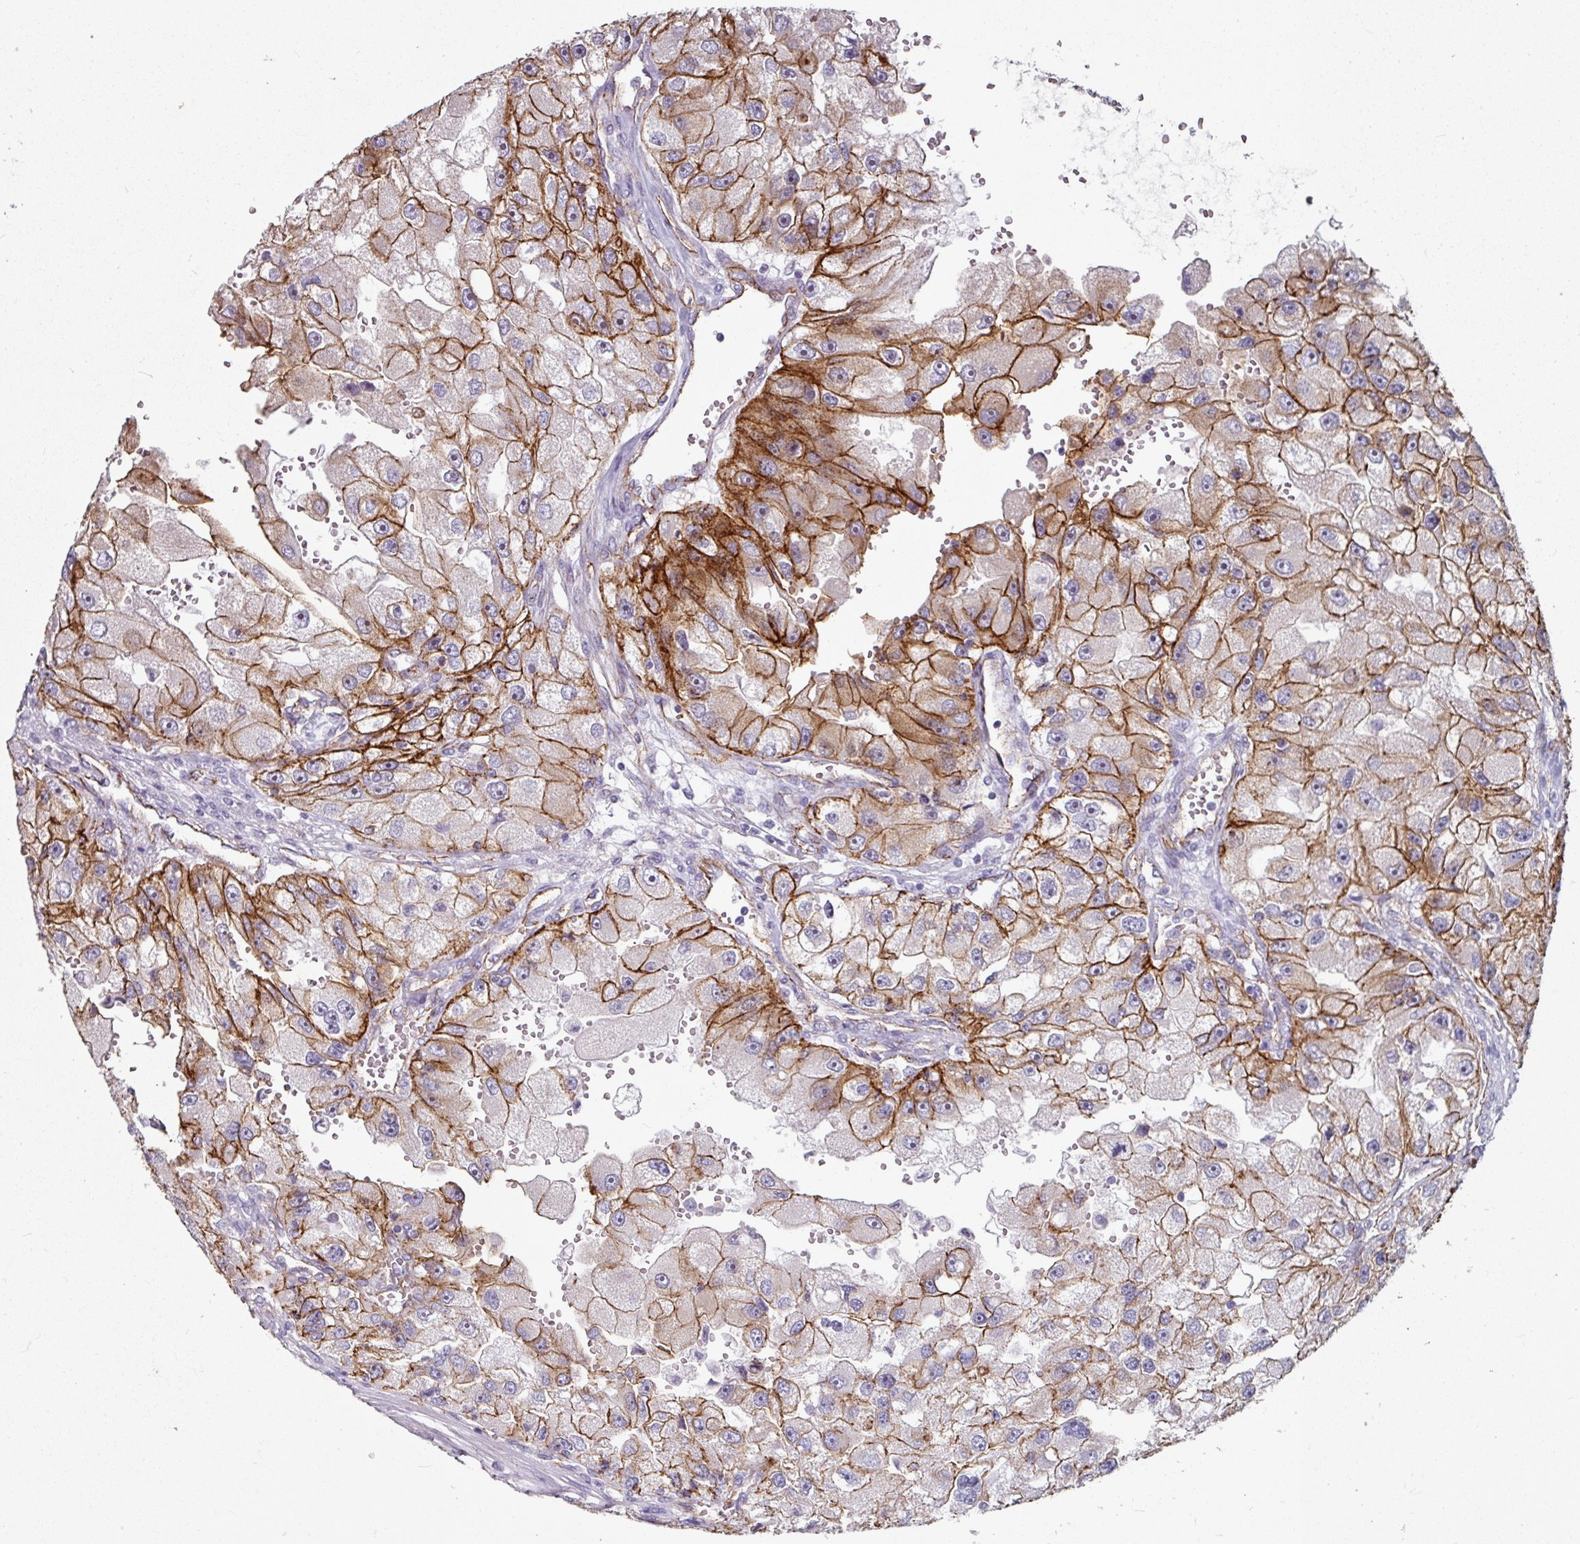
{"staining": {"intensity": "moderate", "quantity": ">75%", "location": "cytoplasmic/membranous"}, "tissue": "renal cancer", "cell_type": "Tumor cells", "image_type": "cancer", "snomed": [{"axis": "morphology", "description": "Adenocarcinoma, NOS"}, {"axis": "topography", "description": "Kidney"}], "caption": "Protein analysis of renal adenocarcinoma tissue displays moderate cytoplasmic/membranous staining in approximately >75% of tumor cells.", "gene": "JUP", "patient": {"sex": "male", "age": 63}}